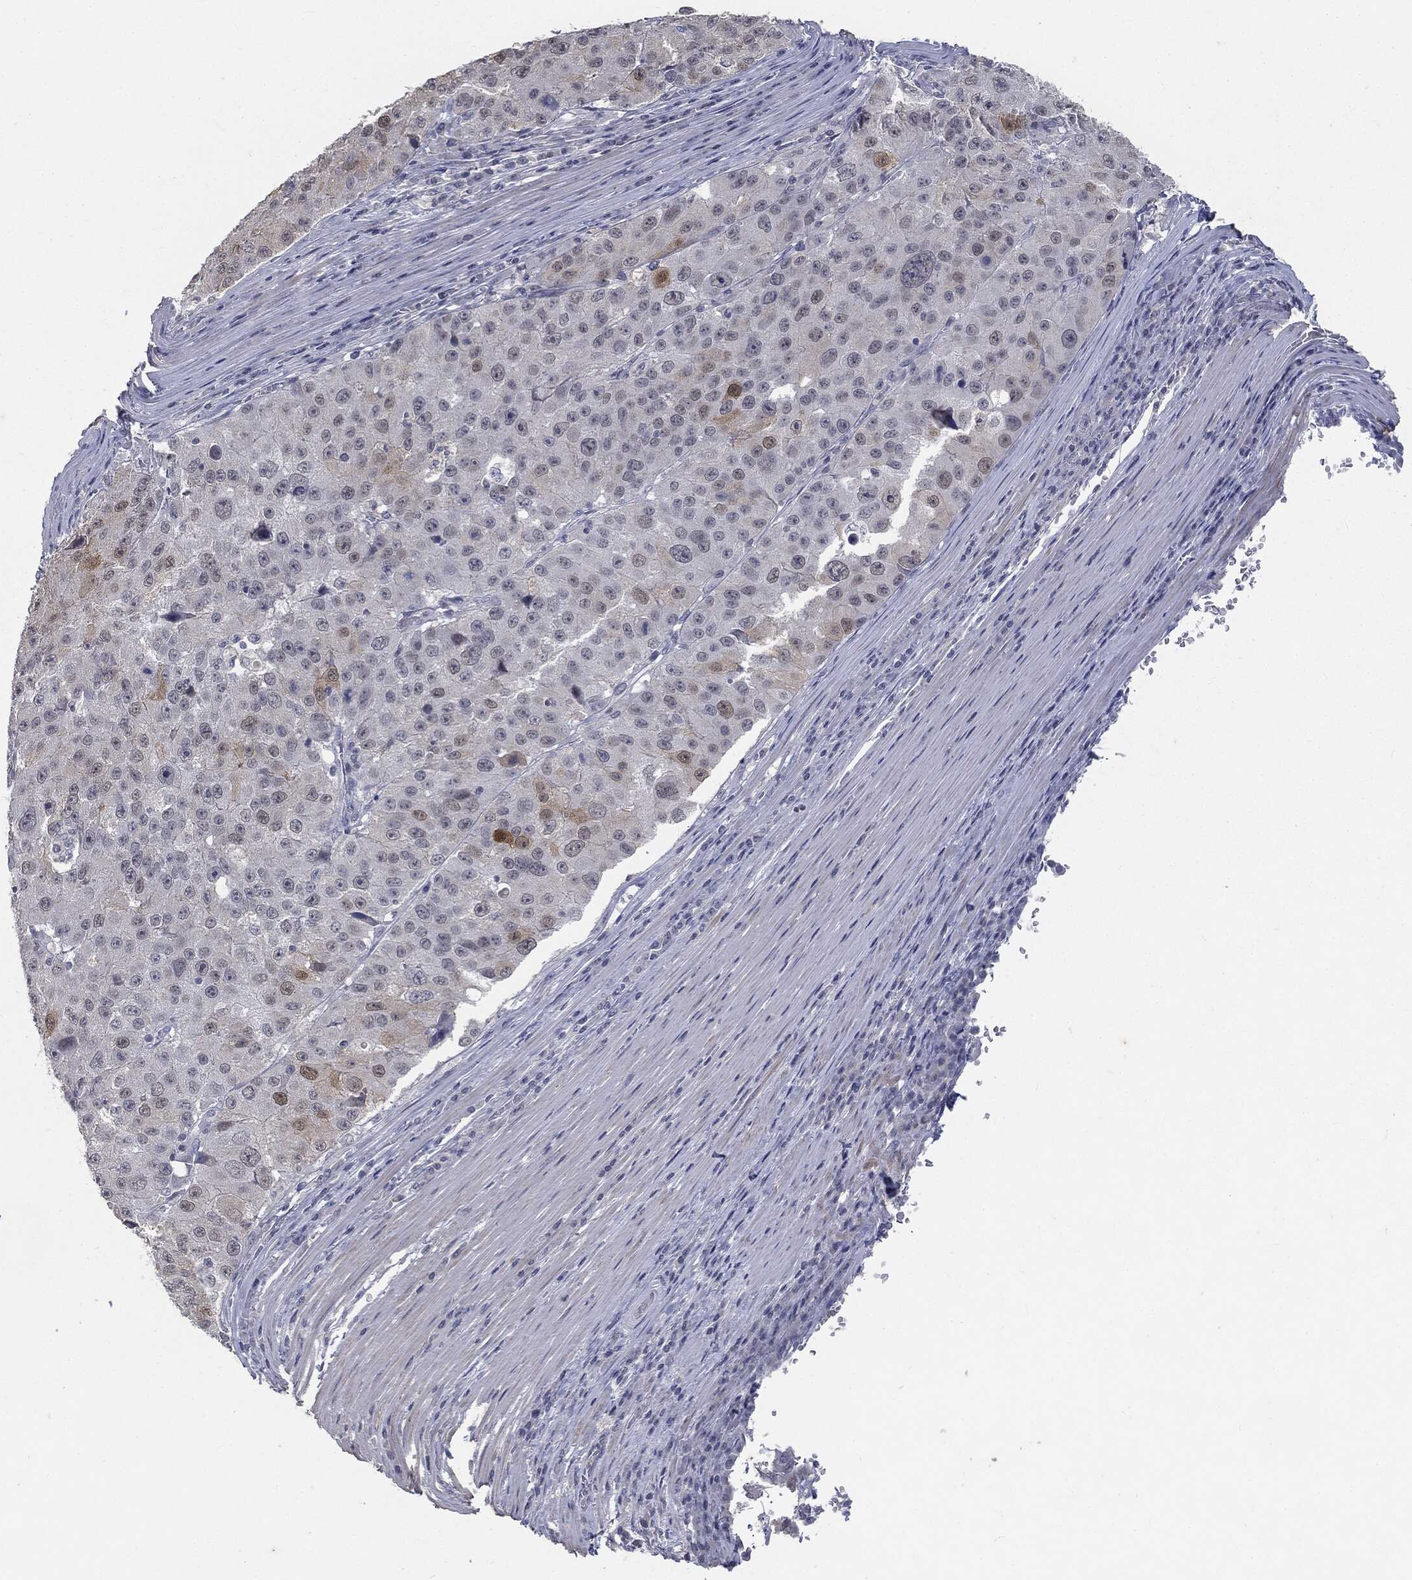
{"staining": {"intensity": "negative", "quantity": "none", "location": "none"}, "tissue": "stomach cancer", "cell_type": "Tumor cells", "image_type": "cancer", "snomed": [{"axis": "morphology", "description": "Adenocarcinoma, NOS"}, {"axis": "topography", "description": "Stomach"}], "caption": "This is an IHC photomicrograph of human stomach cancer. There is no positivity in tumor cells.", "gene": "SLC2A2", "patient": {"sex": "male", "age": 71}}